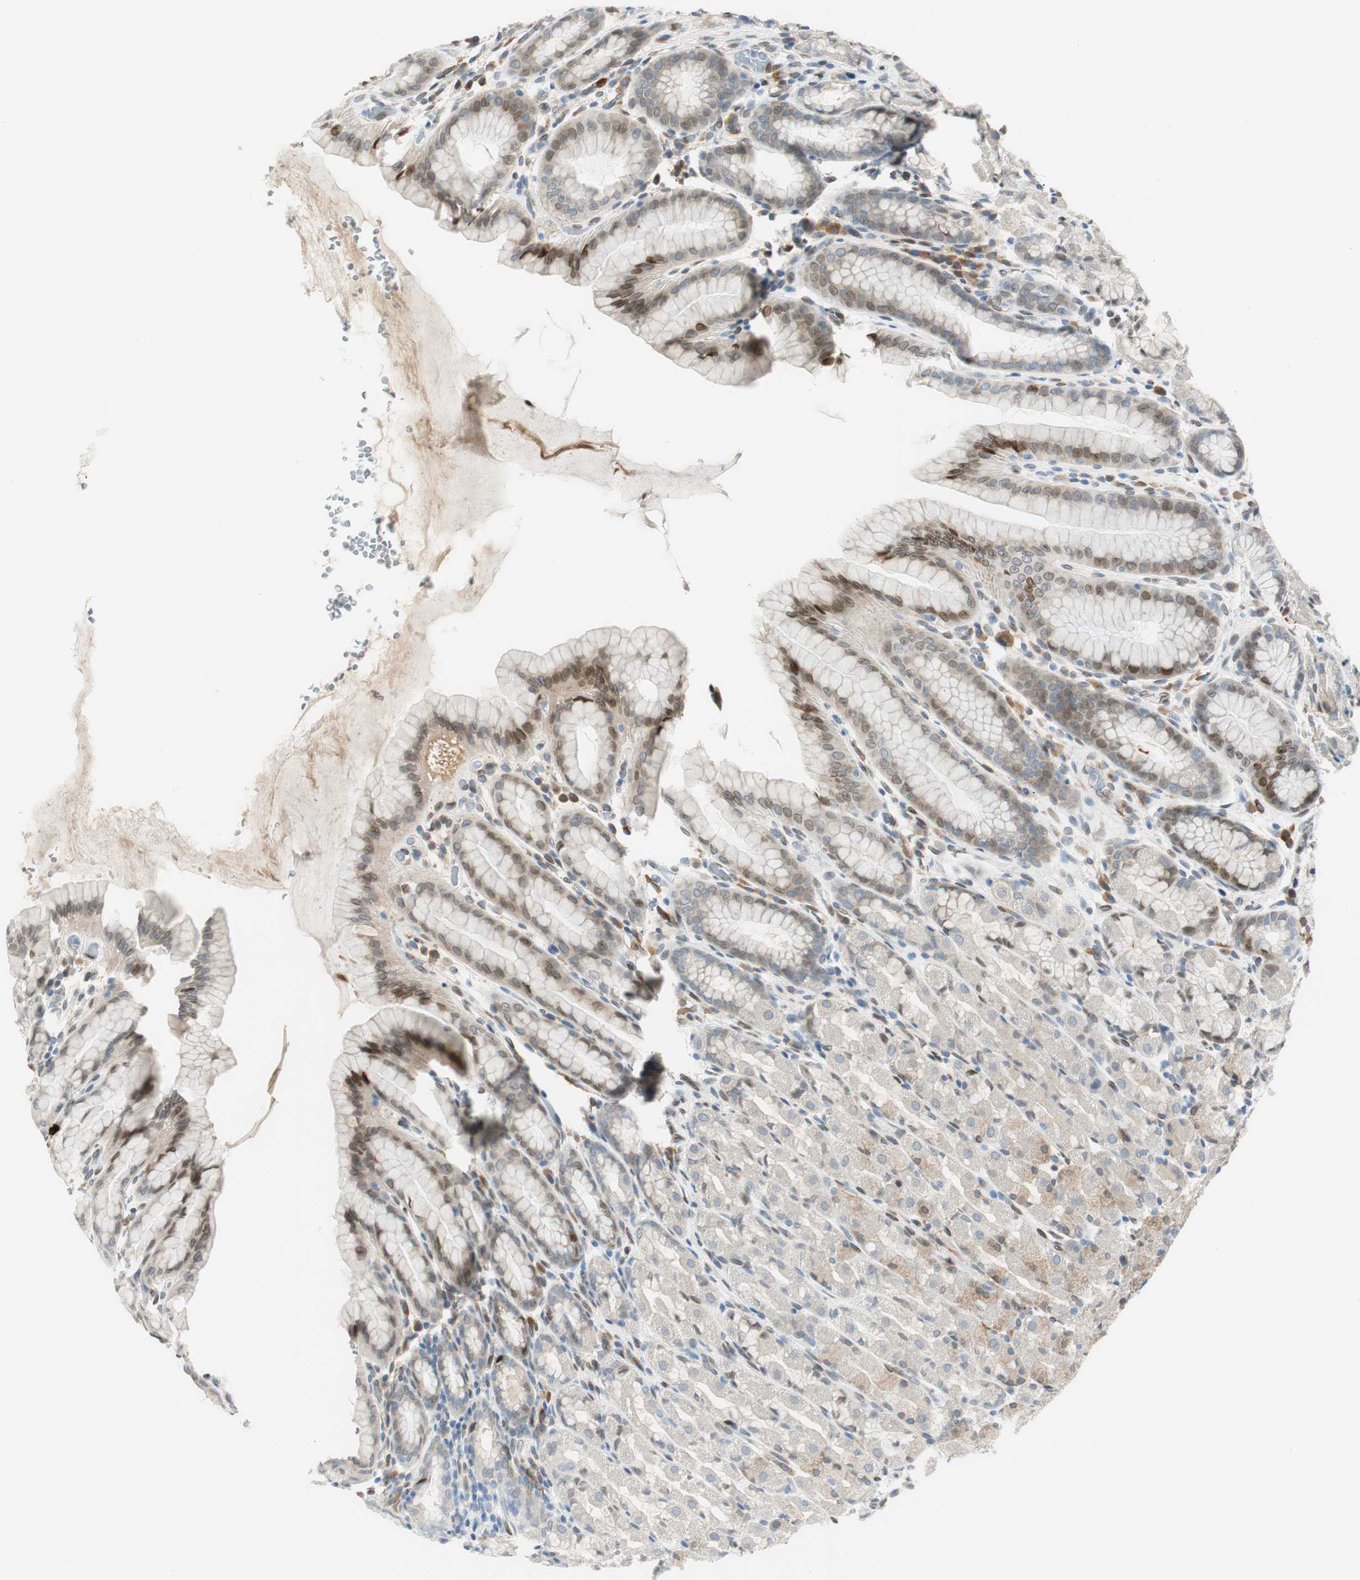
{"staining": {"intensity": "moderate", "quantity": "25%-75%", "location": "cytoplasmic/membranous,nuclear"}, "tissue": "stomach", "cell_type": "Glandular cells", "image_type": "normal", "snomed": [{"axis": "morphology", "description": "Normal tissue, NOS"}, {"axis": "topography", "description": "Stomach, upper"}], "caption": "IHC micrograph of unremarkable stomach: stomach stained using IHC exhibits medium levels of moderate protein expression localized specifically in the cytoplasmic/membranous,nuclear of glandular cells, appearing as a cytoplasmic/membranous,nuclear brown color.", "gene": "TMEM260", "patient": {"sex": "male", "age": 68}}